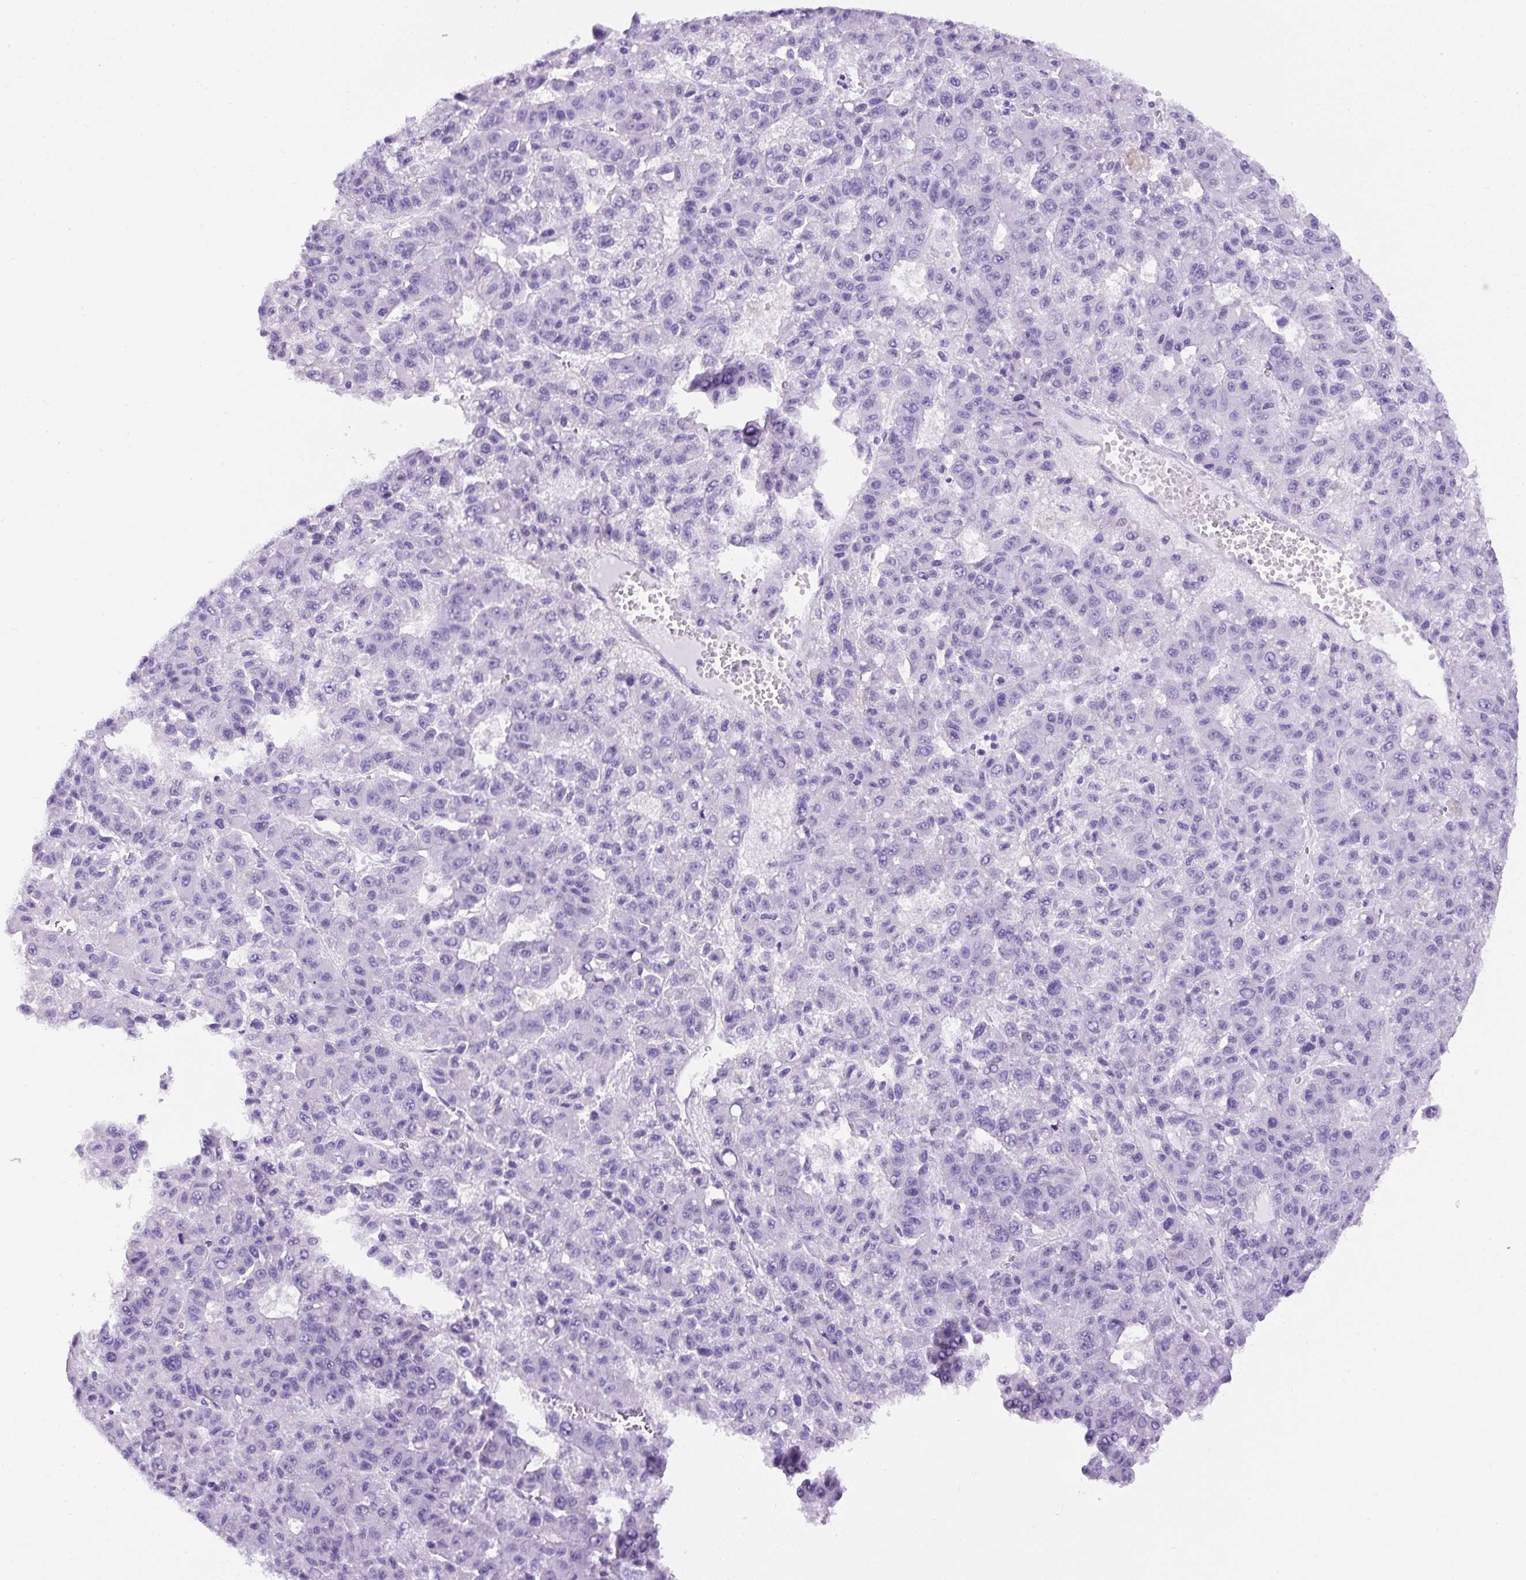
{"staining": {"intensity": "negative", "quantity": "none", "location": "none"}, "tissue": "liver cancer", "cell_type": "Tumor cells", "image_type": "cancer", "snomed": [{"axis": "morphology", "description": "Carcinoma, Hepatocellular, NOS"}, {"axis": "topography", "description": "Liver"}], "caption": "Micrograph shows no significant protein staining in tumor cells of hepatocellular carcinoma (liver). (DAB IHC with hematoxylin counter stain).", "gene": "TMEM200B", "patient": {"sex": "male", "age": 70}}